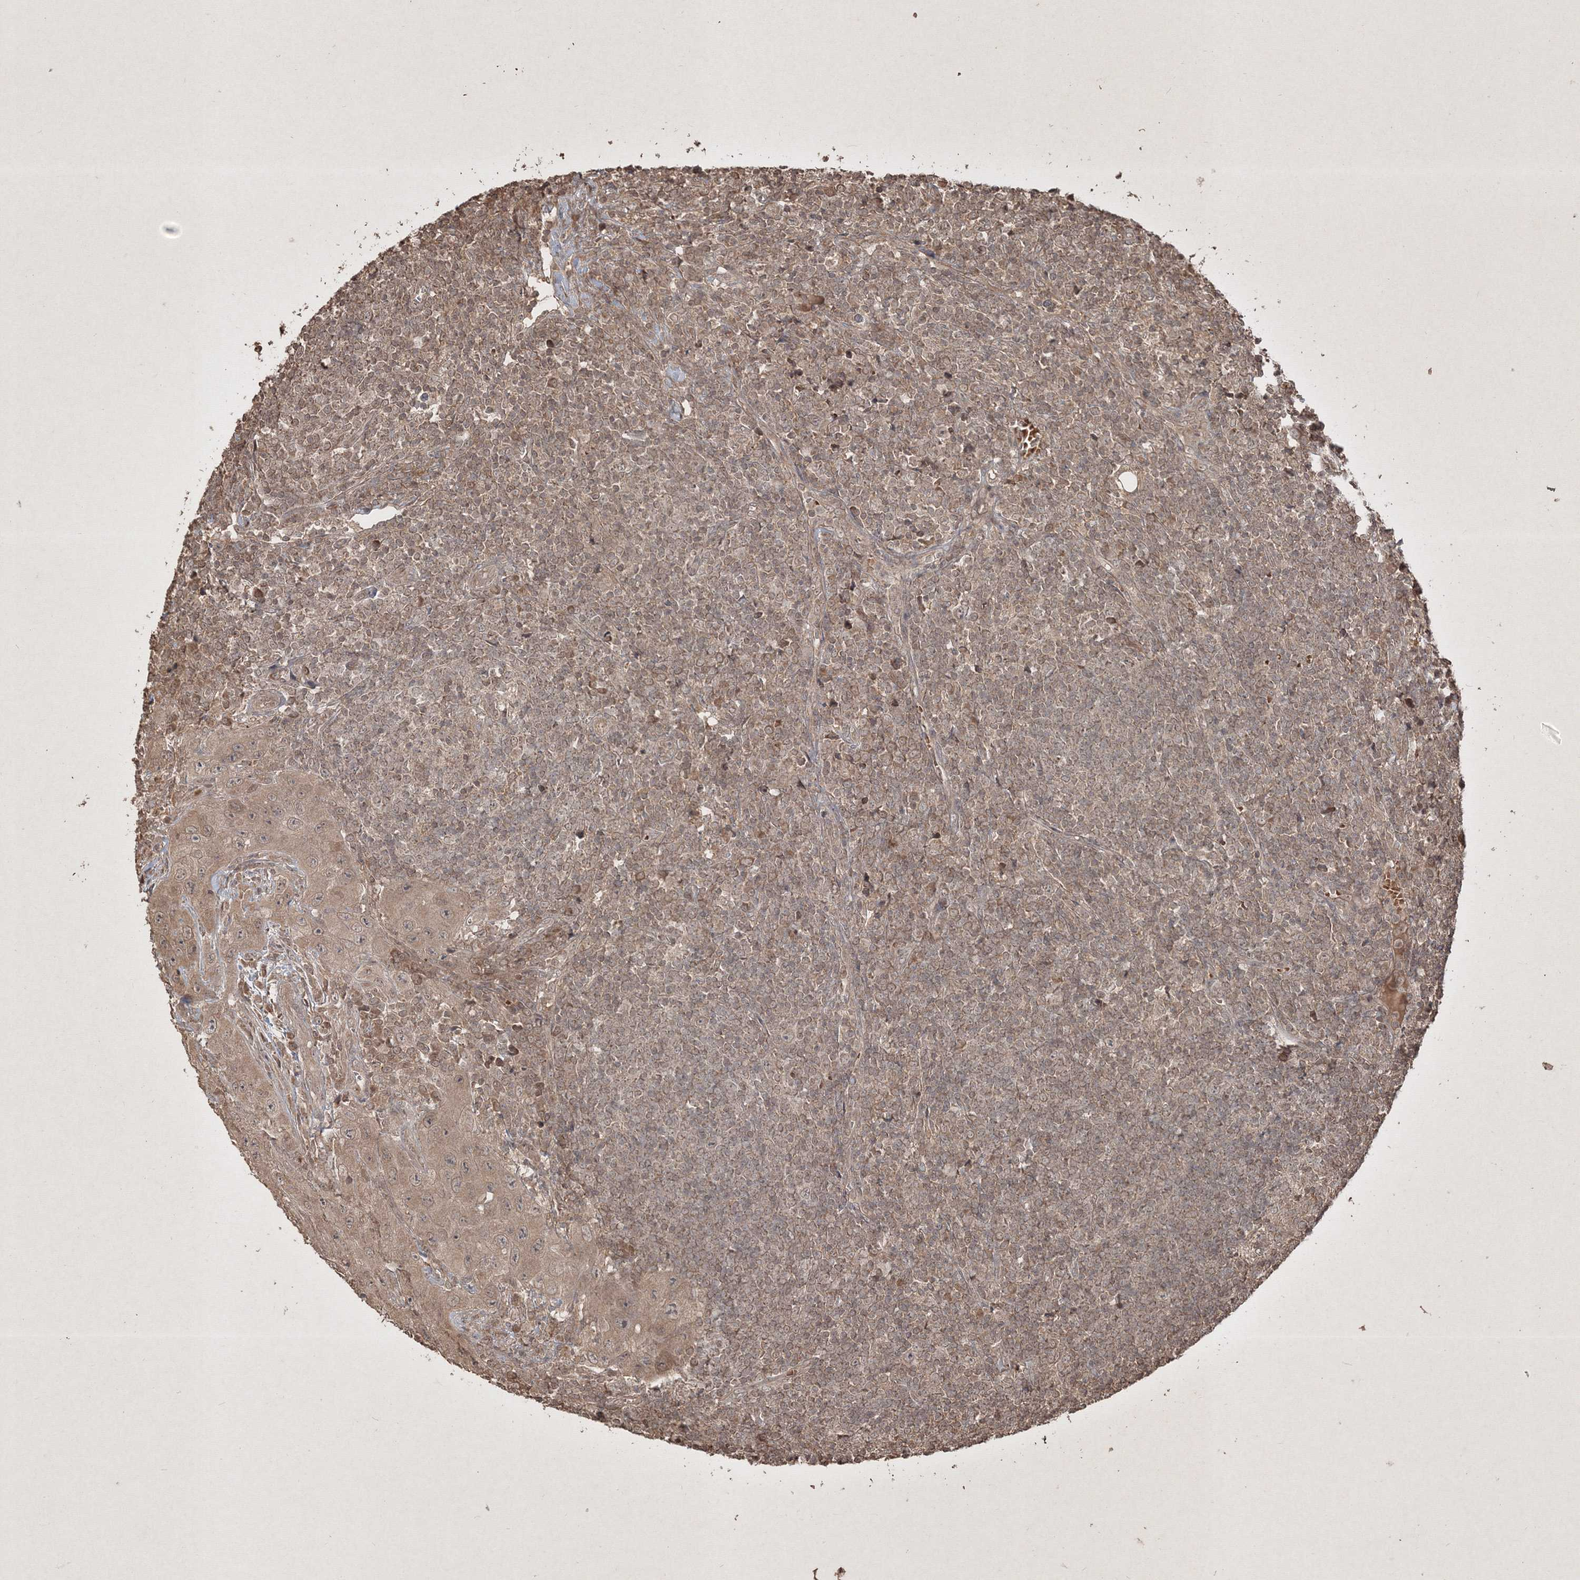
{"staining": {"intensity": "weak", "quantity": "25%-75%", "location": "cytoplasmic/membranous"}, "tissue": "lymph node", "cell_type": "Germinal center cells", "image_type": "normal", "snomed": [{"axis": "morphology", "description": "Normal tissue, NOS"}, {"axis": "morphology", "description": "Squamous cell carcinoma, metastatic, NOS"}, {"axis": "topography", "description": "Lymph node"}], "caption": "A low amount of weak cytoplasmic/membranous positivity is appreciated in approximately 25%-75% of germinal center cells in benign lymph node.", "gene": "PELI3", "patient": {"sex": "male", "age": 73}}